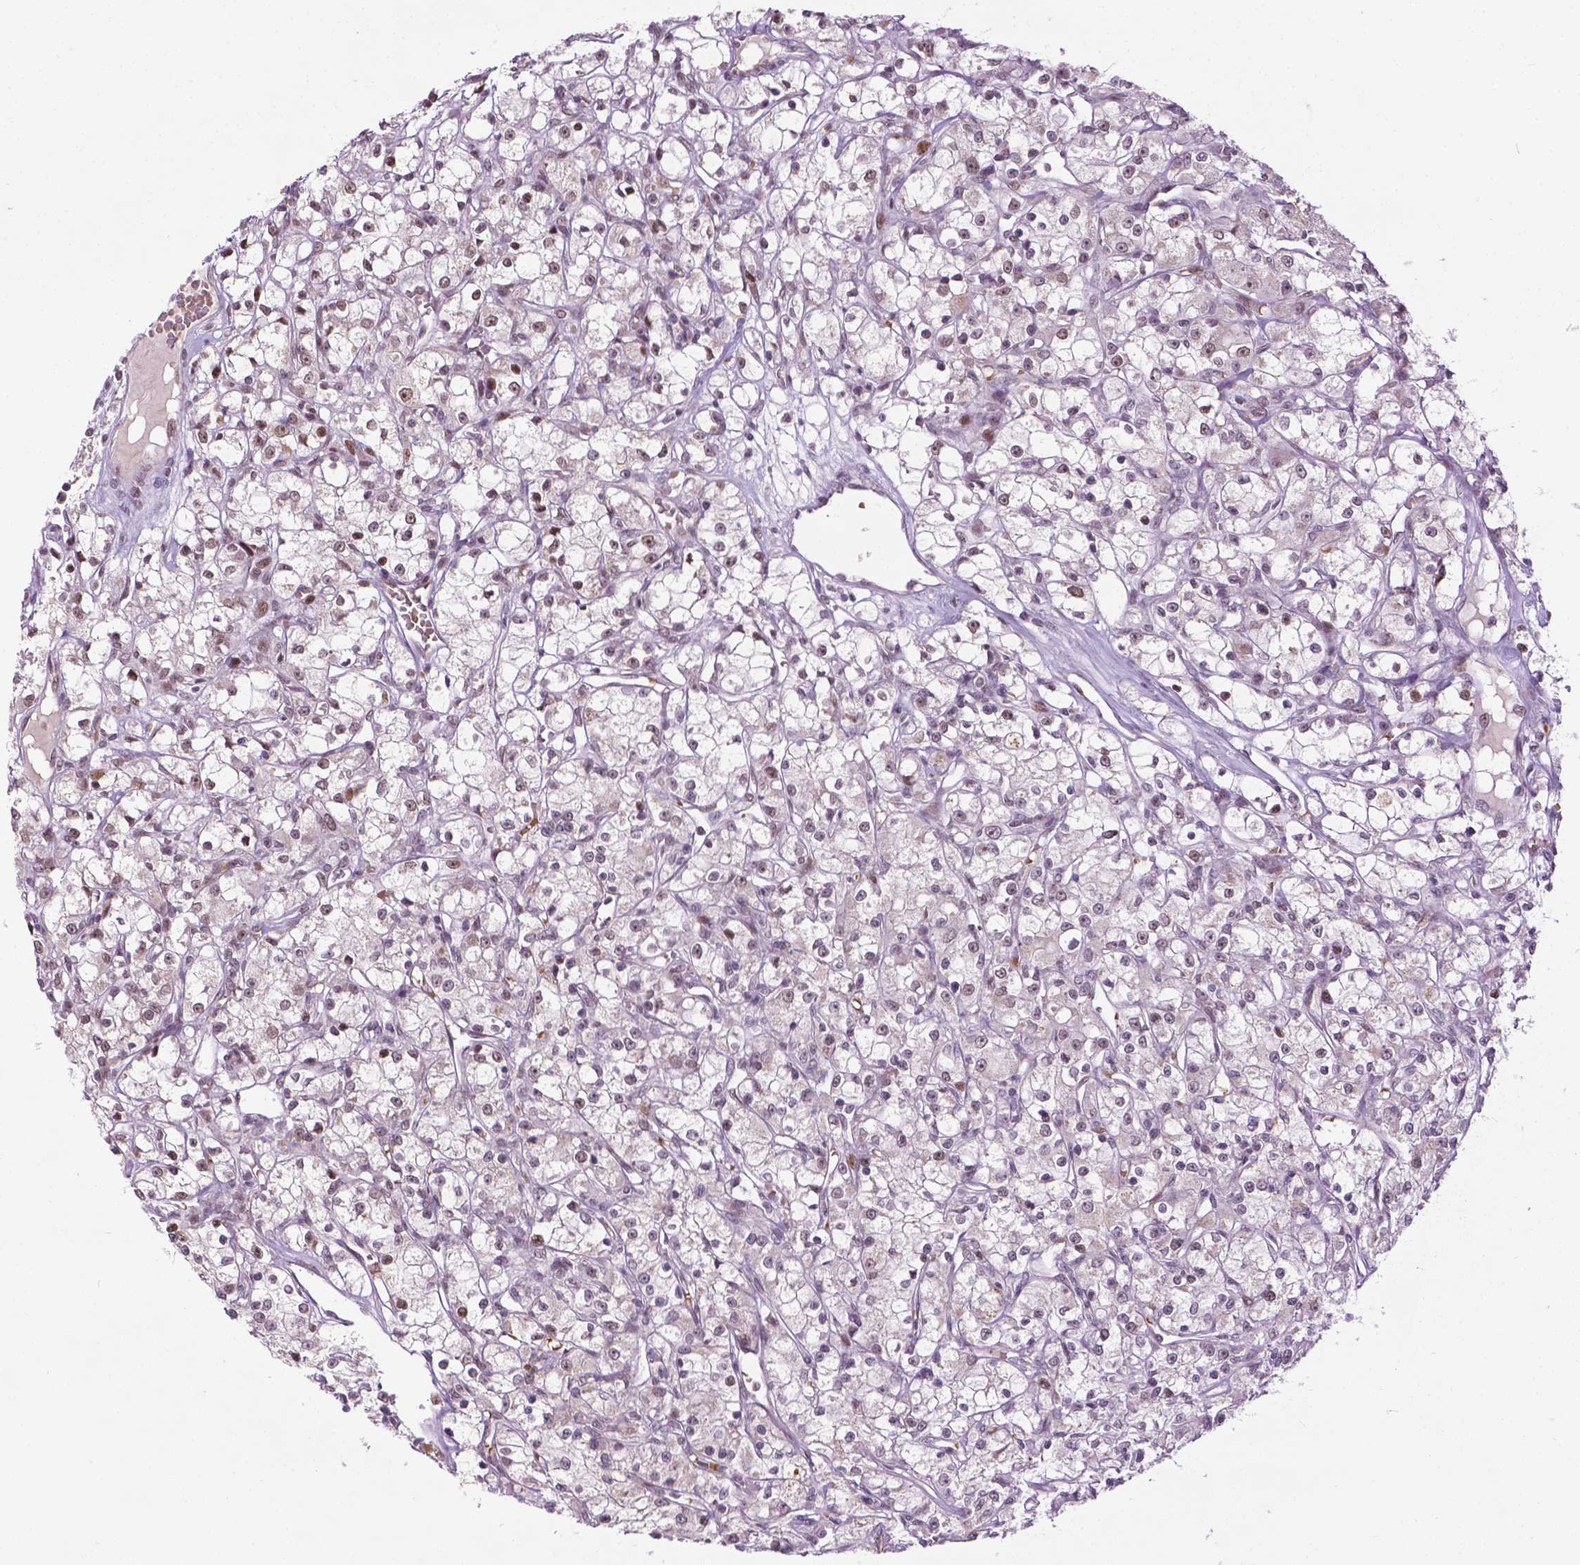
{"staining": {"intensity": "weak", "quantity": "<25%", "location": "nuclear"}, "tissue": "renal cancer", "cell_type": "Tumor cells", "image_type": "cancer", "snomed": [{"axis": "morphology", "description": "Adenocarcinoma, NOS"}, {"axis": "topography", "description": "Kidney"}], "caption": "This image is of renal cancer (adenocarcinoma) stained with IHC to label a protein in brown with the nuclei are counter-stained blue. There is no expression in tumor cells. (Brightfield microscopy of DAB IHC at high magnification).", "gene": "ZNF41", "patient": {"sex": "female", "age": 59}}